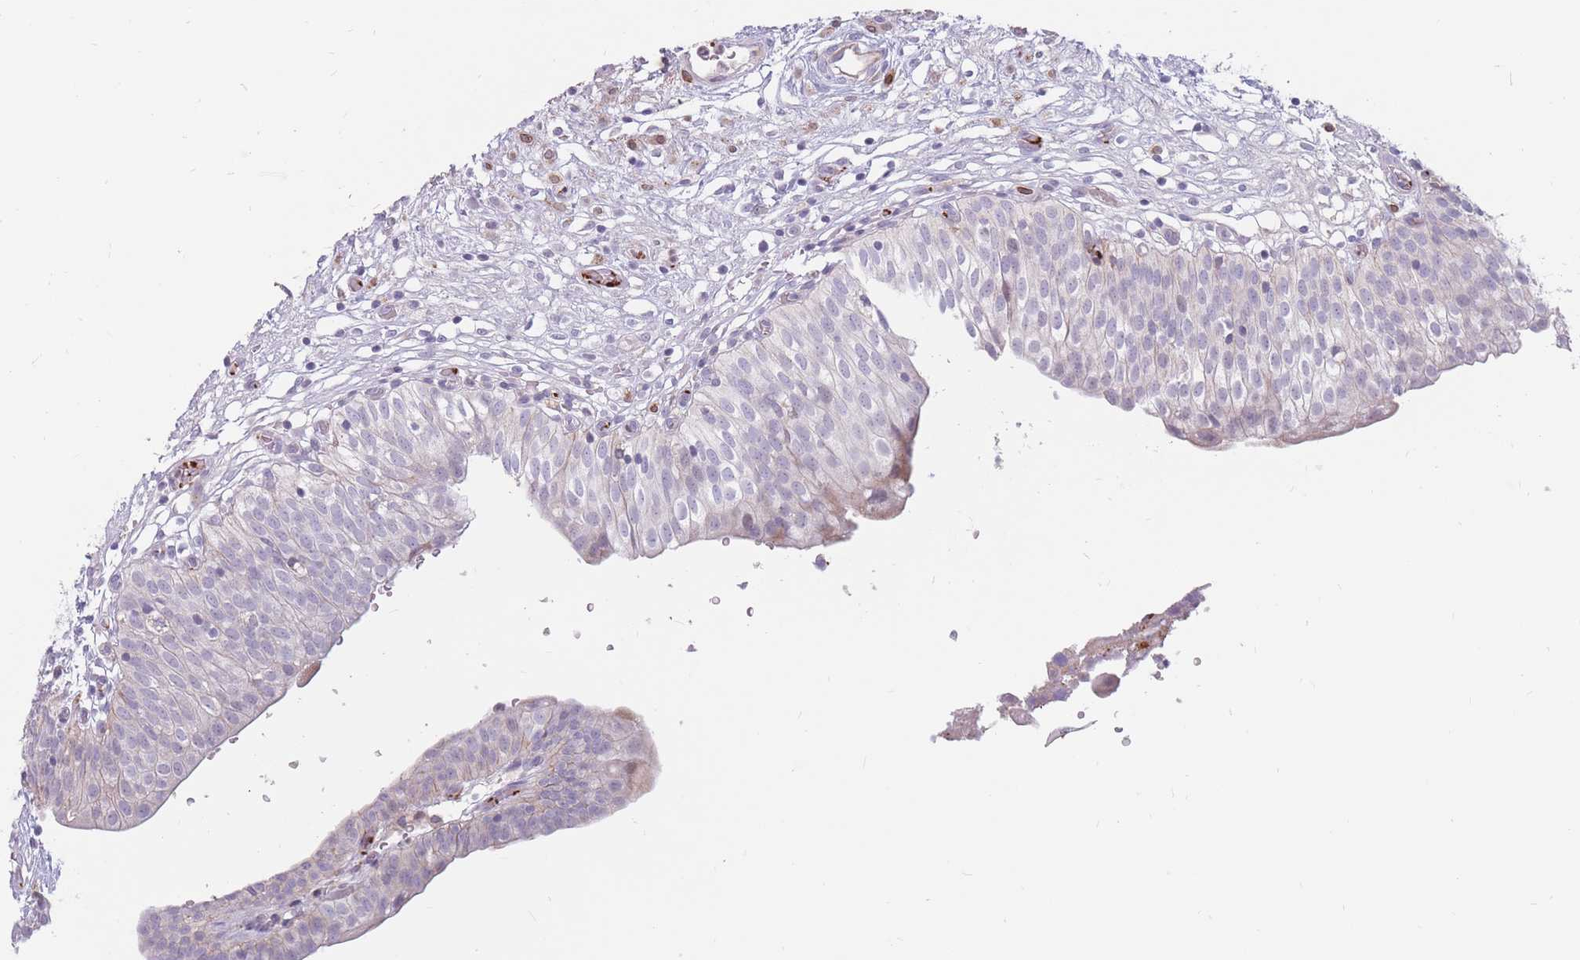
{"staining": {"intensity": "negative", "quantity": "none", "location": "none"}, "tissue": "urinary bladder", "cell_type": "Urothelial cells", "image_type": "normal", "snomed": [{"axis": "morphology", "description": "Normal tissue, NOS"}, {"axis": "topography", "description": "Urinary bladder"}], "caption": "IHC histopathology image of normal urinary bladder: urinary bladder stained with DAB (3,3'-diaminobenzidine) shows no significant protein positivity in urothelial cells.", "gene": "PTGDR", "patient": {"sex": "male", "age": 55}}